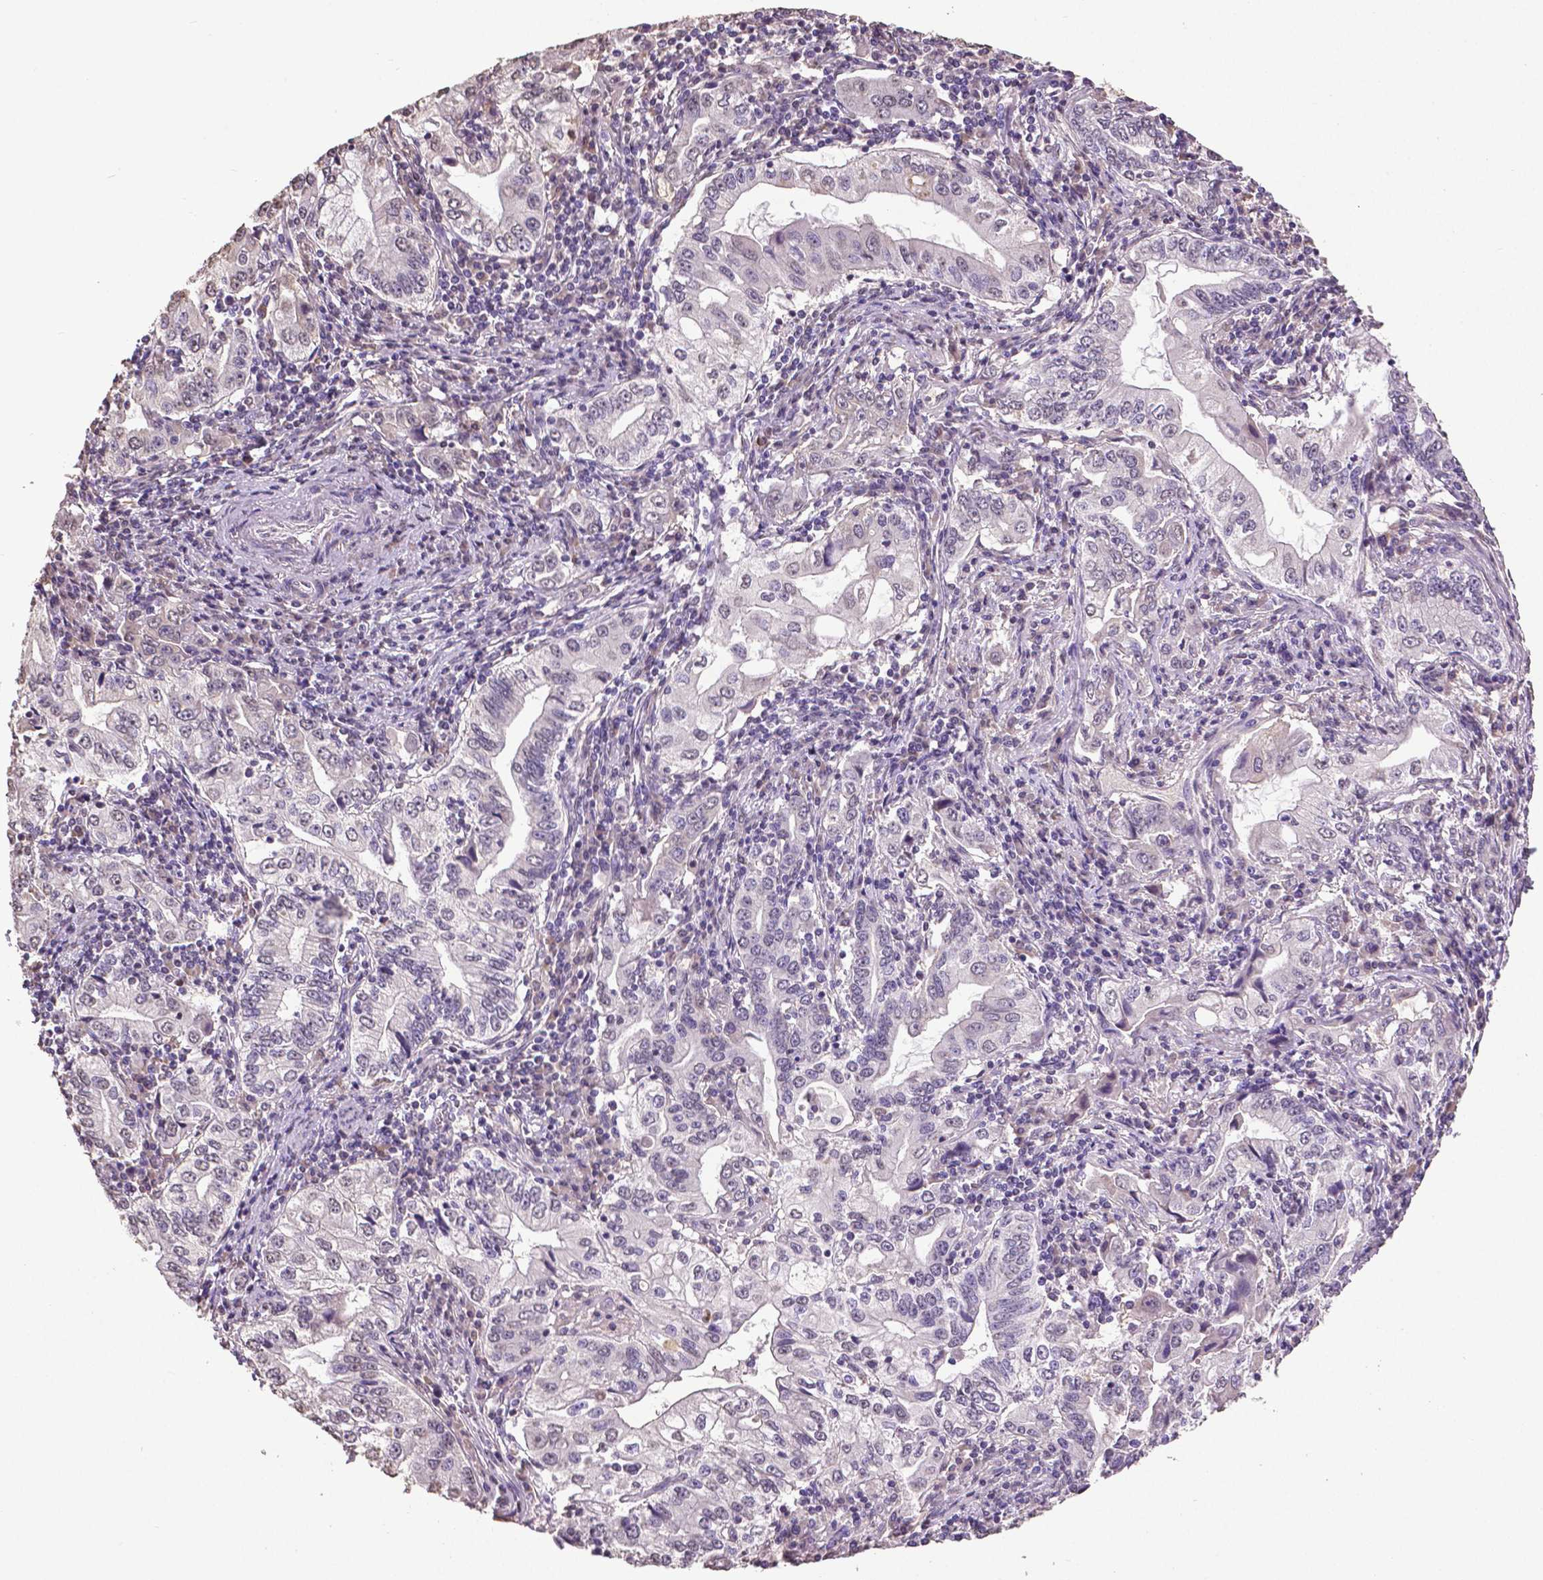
{"staining": {"intensity": "negative", "quantity": "none", "location": "none"}, "tissue": "stomach cancer", "cell_type": "Tumor cells", "image_type": "cancer", "snomed": [{"axis": "morphology", "description": "Adenocarcinoma, NOS"}, {"axis": "topography", "description": "Stomach, lower"}], "caption": "Human stomach cancer (adenocarcinoma) stained for a protein using immunohistochemistry demonstrates no staining in tumor cells.", "gene": "RUNX3", "patient": {"sex": "female", "age": 72}}